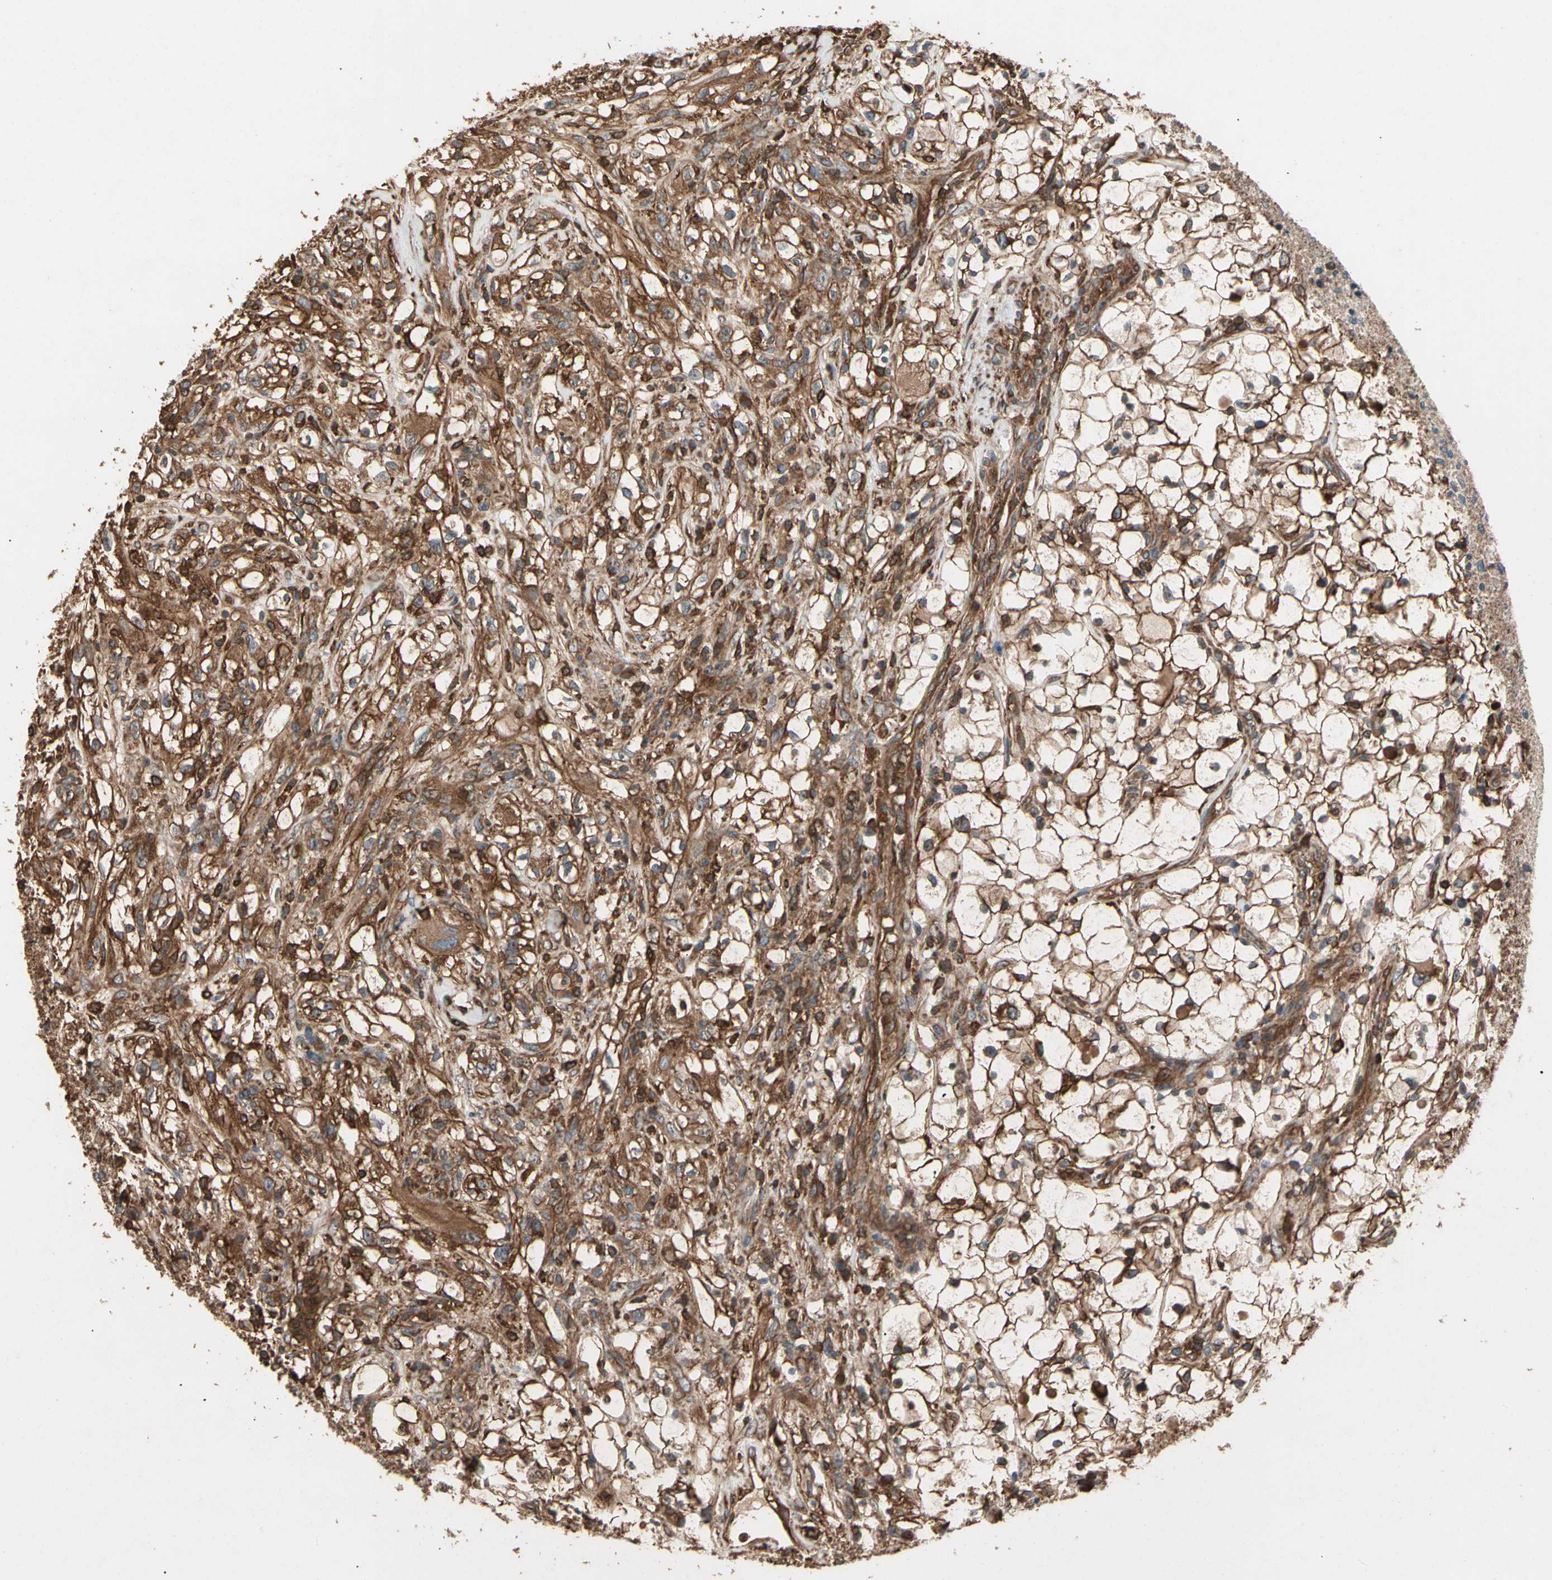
{"staining": {"intensity": "strong", "quantity": ">75%", "location": "cytoplasmic/membranous"}, "tissue": "renal cancer", "cell_type": "Tumor cells", "image_type": "cancer", "snomed": [{"axis": "morphology", "description": "Adenocarcinoma, NOS"}, {"axis": "topography", "description": "Kidney"}], "caption": "Immunohistochemical staining of renal cancer (adenocarcinoma) reveals high levels of strong cytoplasmic/membranous protein expression in about >75% of tumor cells.", "gene": "AGBL2", "patient": {"sex": "female", "age": 60}}